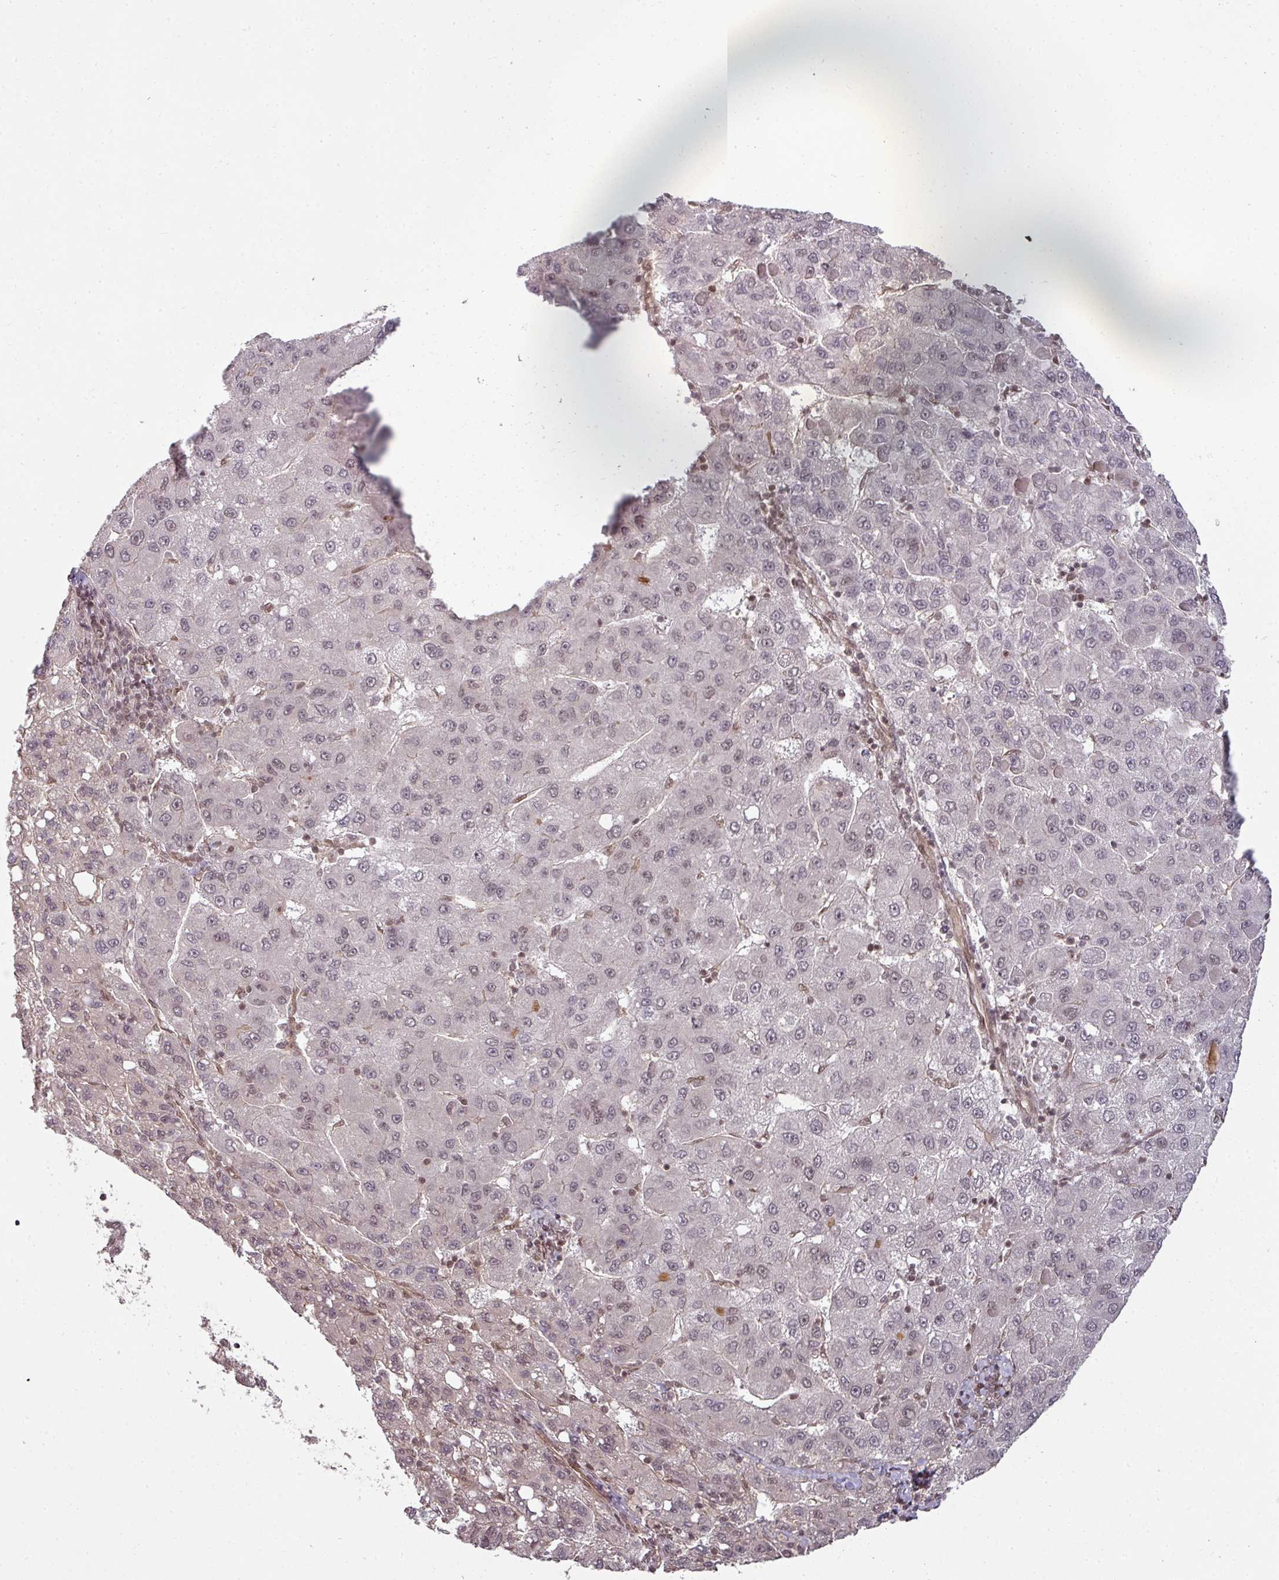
{"staining": {"intensity": "negative", "quantity": "none", "location": "none"}, "tissue": "liver cancer", "cell_type": "Tumor cells", "image_type": "cancer", "snomed": [{"axis": "morphology", "description": "Carcinoma, Hepatocellular, NOS"}, {"axis": "topography", "description": "Liver"}], "caption": "Liver cancer was stained to show a protein in brown. There is no significant staining in tumor cells.", "gene": "SIK3", "patient": {"sex": "female", "age": 82}}